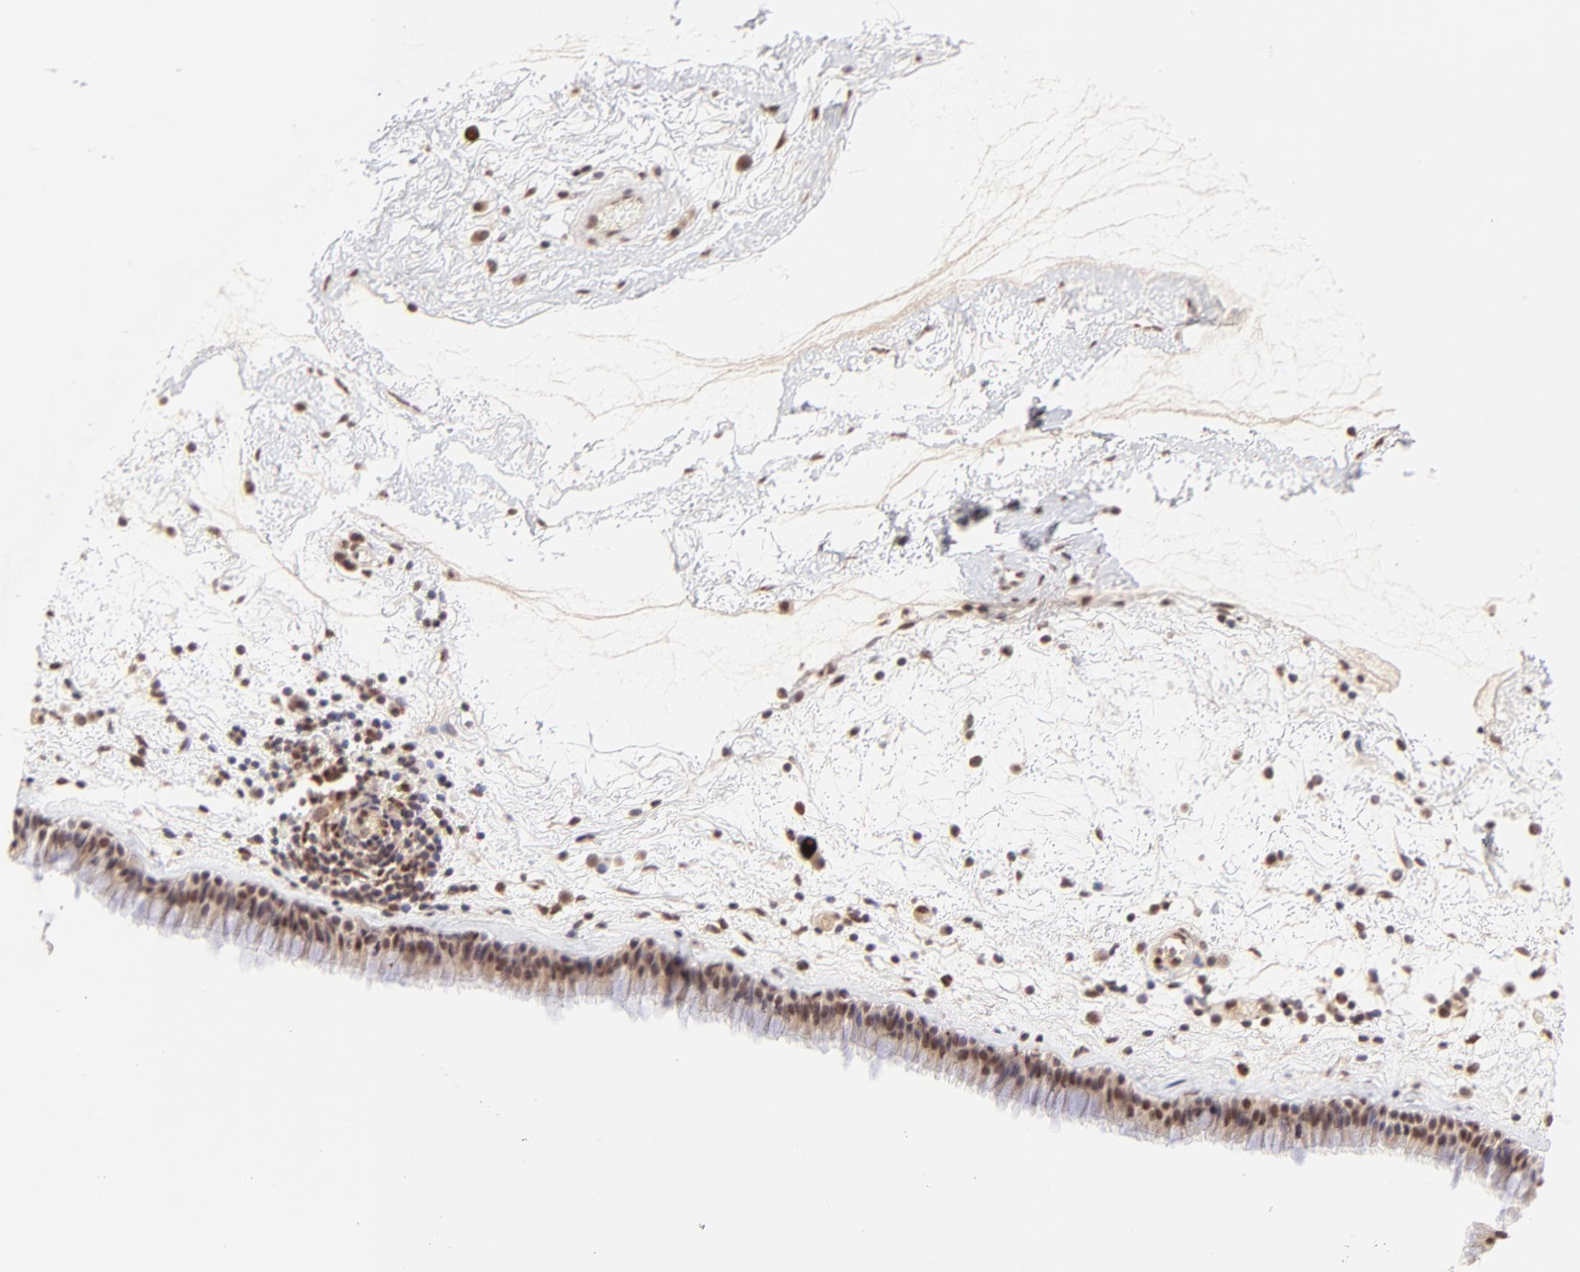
{"staining": {"intensity": "moderate", "quantity": ">75%", "location": "nuclear"}, "tissue": "nasopharynx", "cell_type": "Respiratory epithelial cells", "image_type": "normal", "snomed": [{"axis": "morphology", "description": "Normal tissue, NOS"}, {"axis": "morphology", "description": "Inflammation, NOS"}, {"axis": "topography", "description": "Nasopharynx"}], "caption": "This micrograph demonstrates unremarkable nasopharynx stained with IHC to label a protein in brown. The nuclear of respiratory epithelial cells show moderate positivity for the protein. Nuclei are counter-stained blue.", "gene": "MED12", "patient": {"sex": "male", "age": 48}}